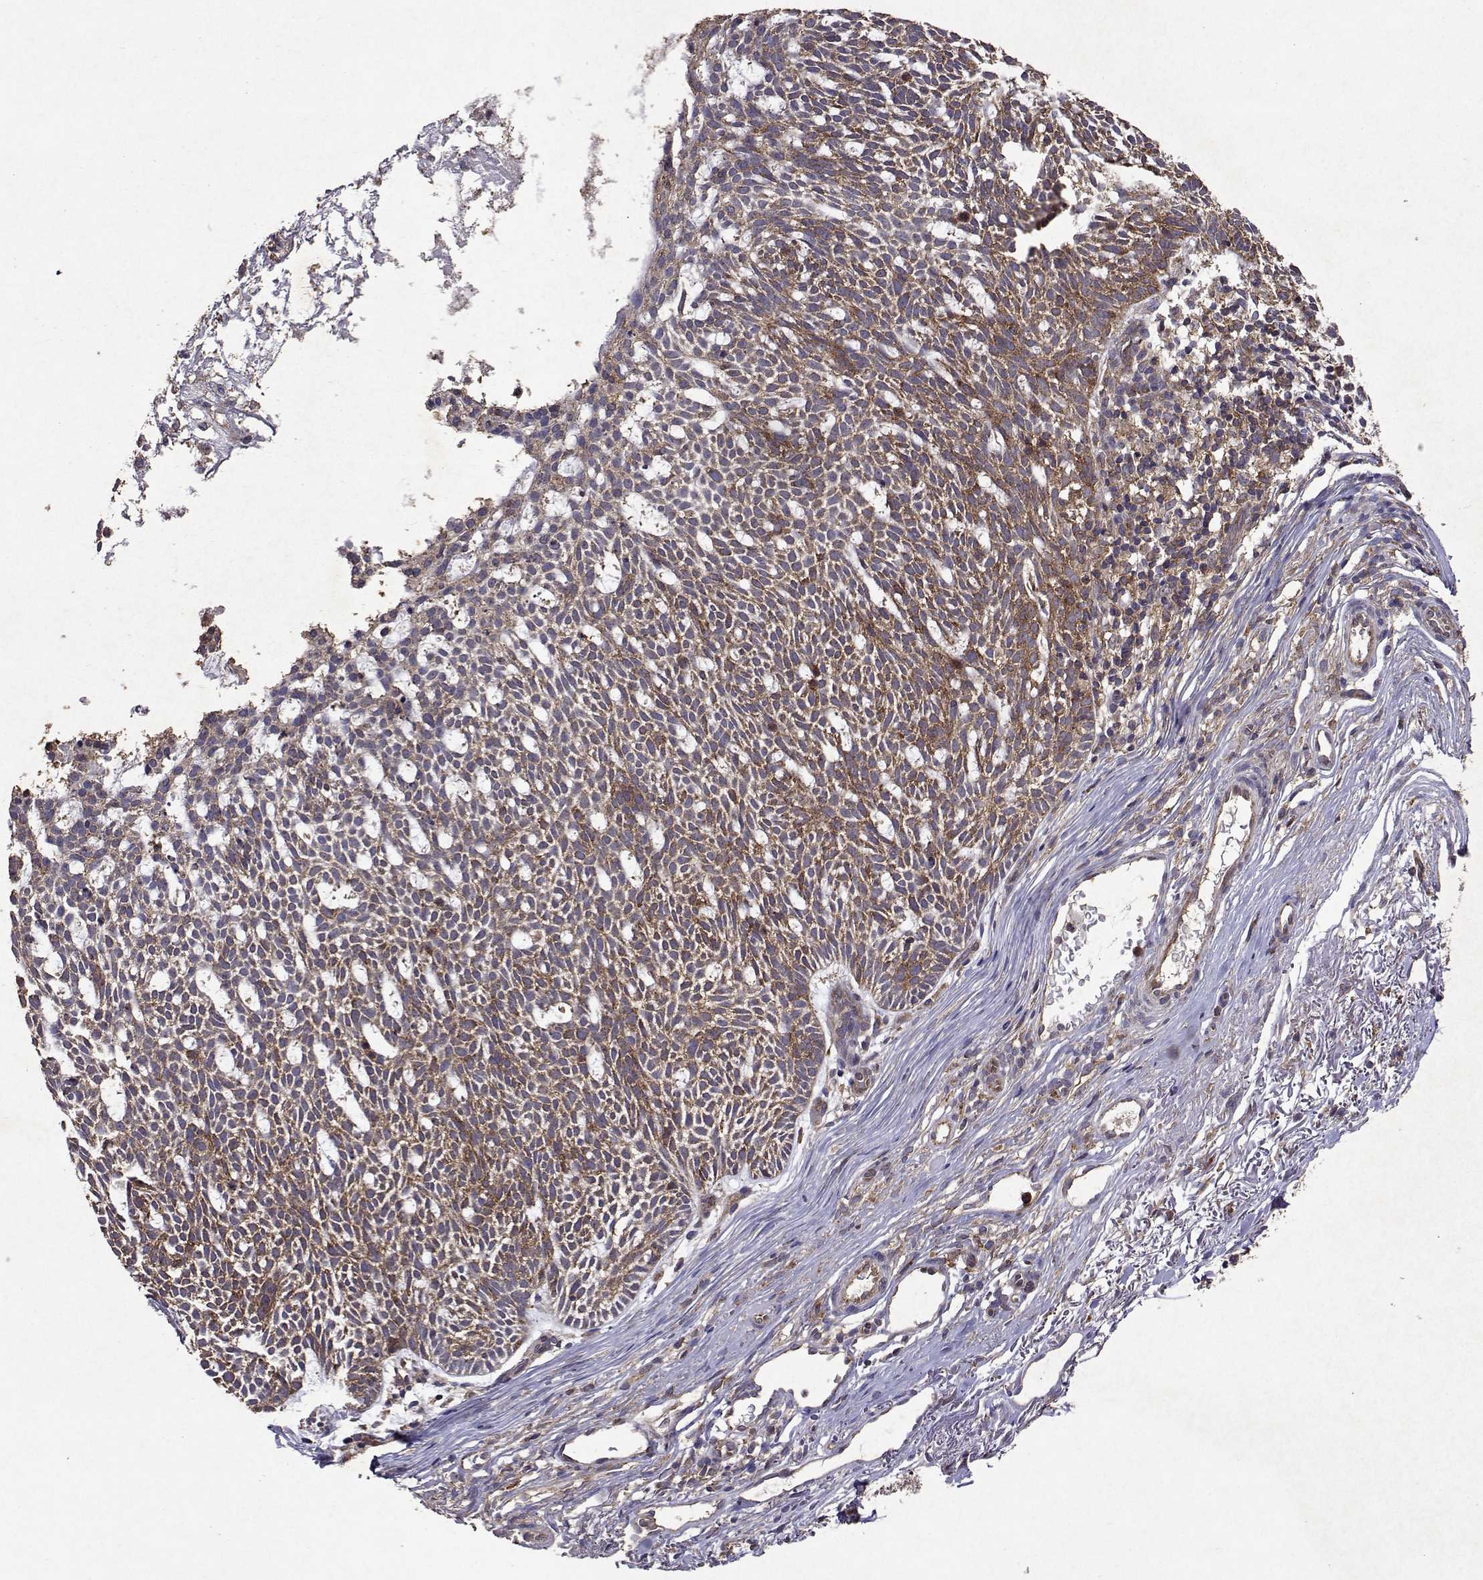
{"staining": {"intensity": "moderate", "quantity": "25%-75%", "location": "cytoplasmic/membranous"}, "tissue": "skin cancer", "cell_type": "Tumor cells", "image_type": "cancer", "snomed": [{"axis": "morphology", "description": "Normal tissue, NOS"}, {"axis": "morphology", "description": "Basal cell carcinoma"}, {"axis": "topography", "description": "Skin"}], "caption": "A histopathology image showing moderate cytoplasmic/membranous expression in about 25%-75% of tumor cells in basal cell carcinoma (skin), as visualized by brown immunohistochemical staining.", "gene": "TARBP2", "patient": {"sex": "male", "age": 68}}